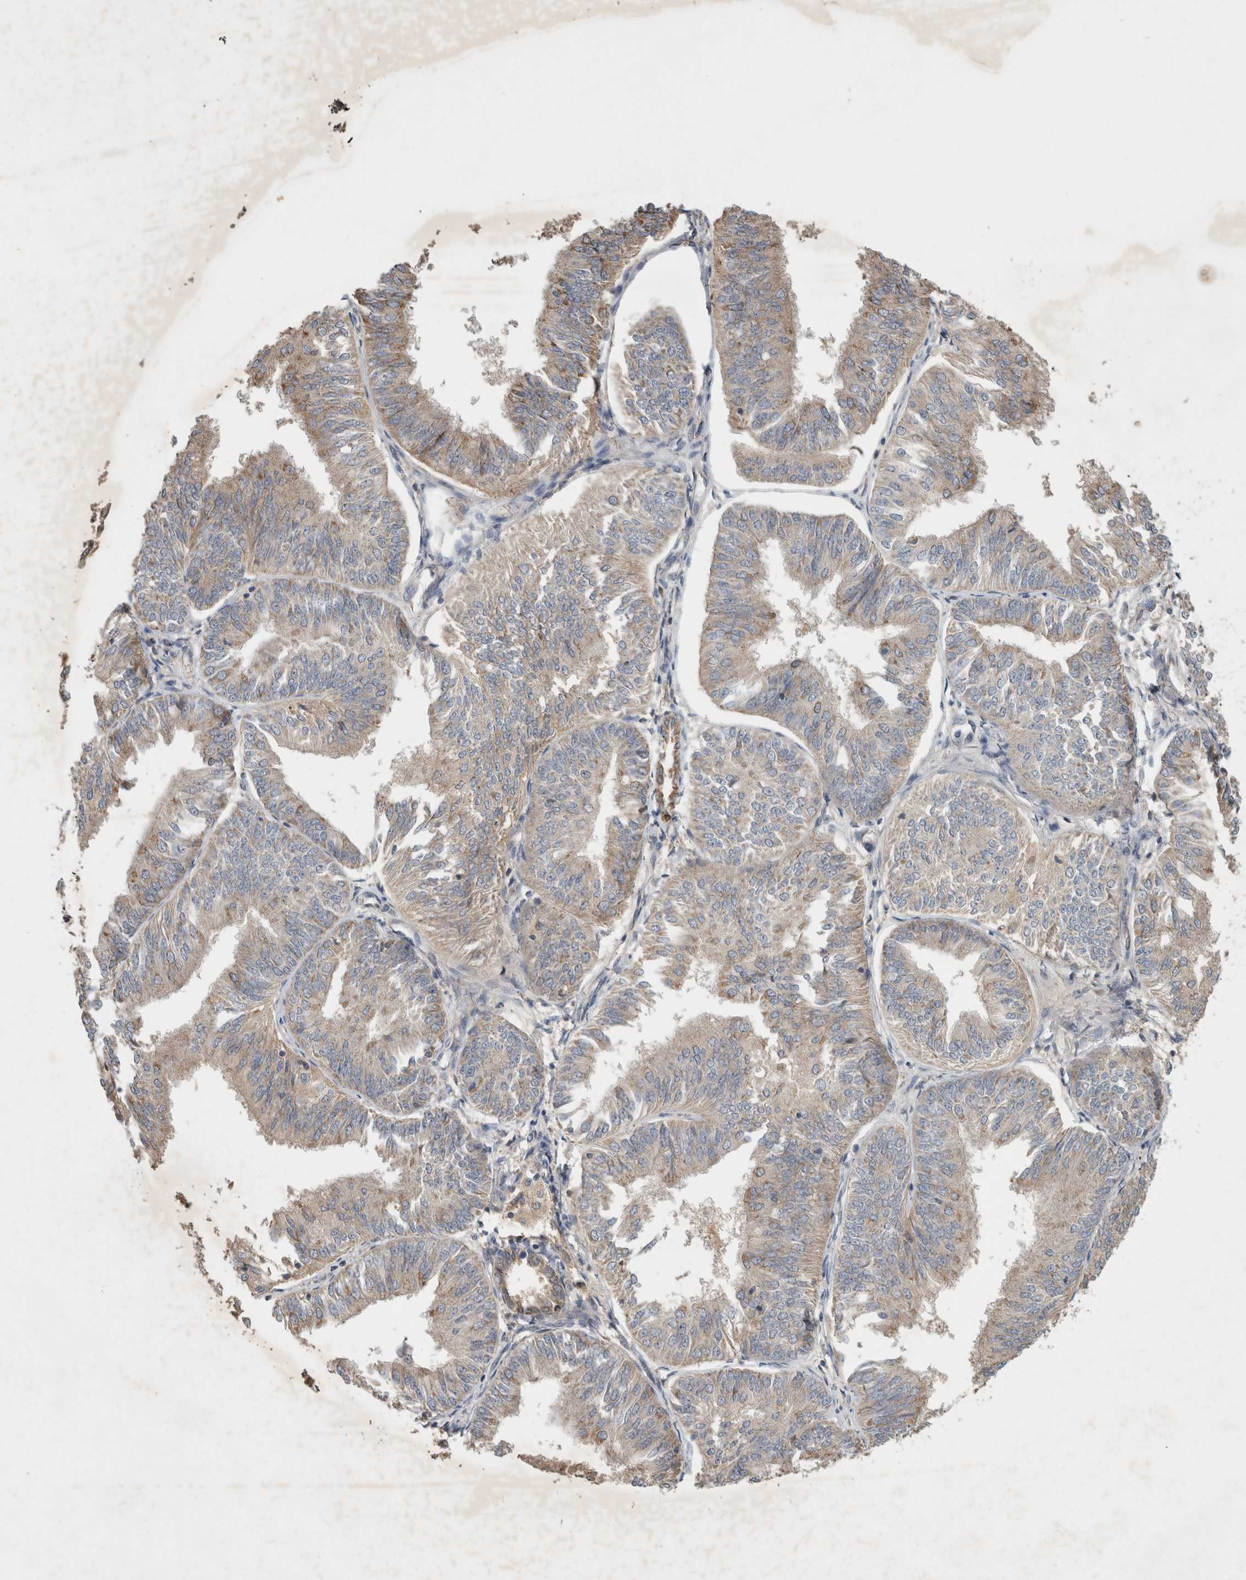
{"staining": {"intensity": "weak", "quantity": ">75%", "location": "cytoplasmic/membranous"}, "tissue": "endometrial cancer", "cell_type": "Tumor cells", "image_type": "cancer", "snomed": [{"axis": "morphology", "description": "Adenocarcinoma, NOS"}, {"axis": "topography", "description": "Endometrium"}], "caption": "About >75% of tumor cells in endometrial cancer demonstrate weak cytoplasmic/membranous protein staining as visualized by brown immunohistochemical staining.", "gene": "SERAC1", "patient": {"sex": "female", "age": 58}}